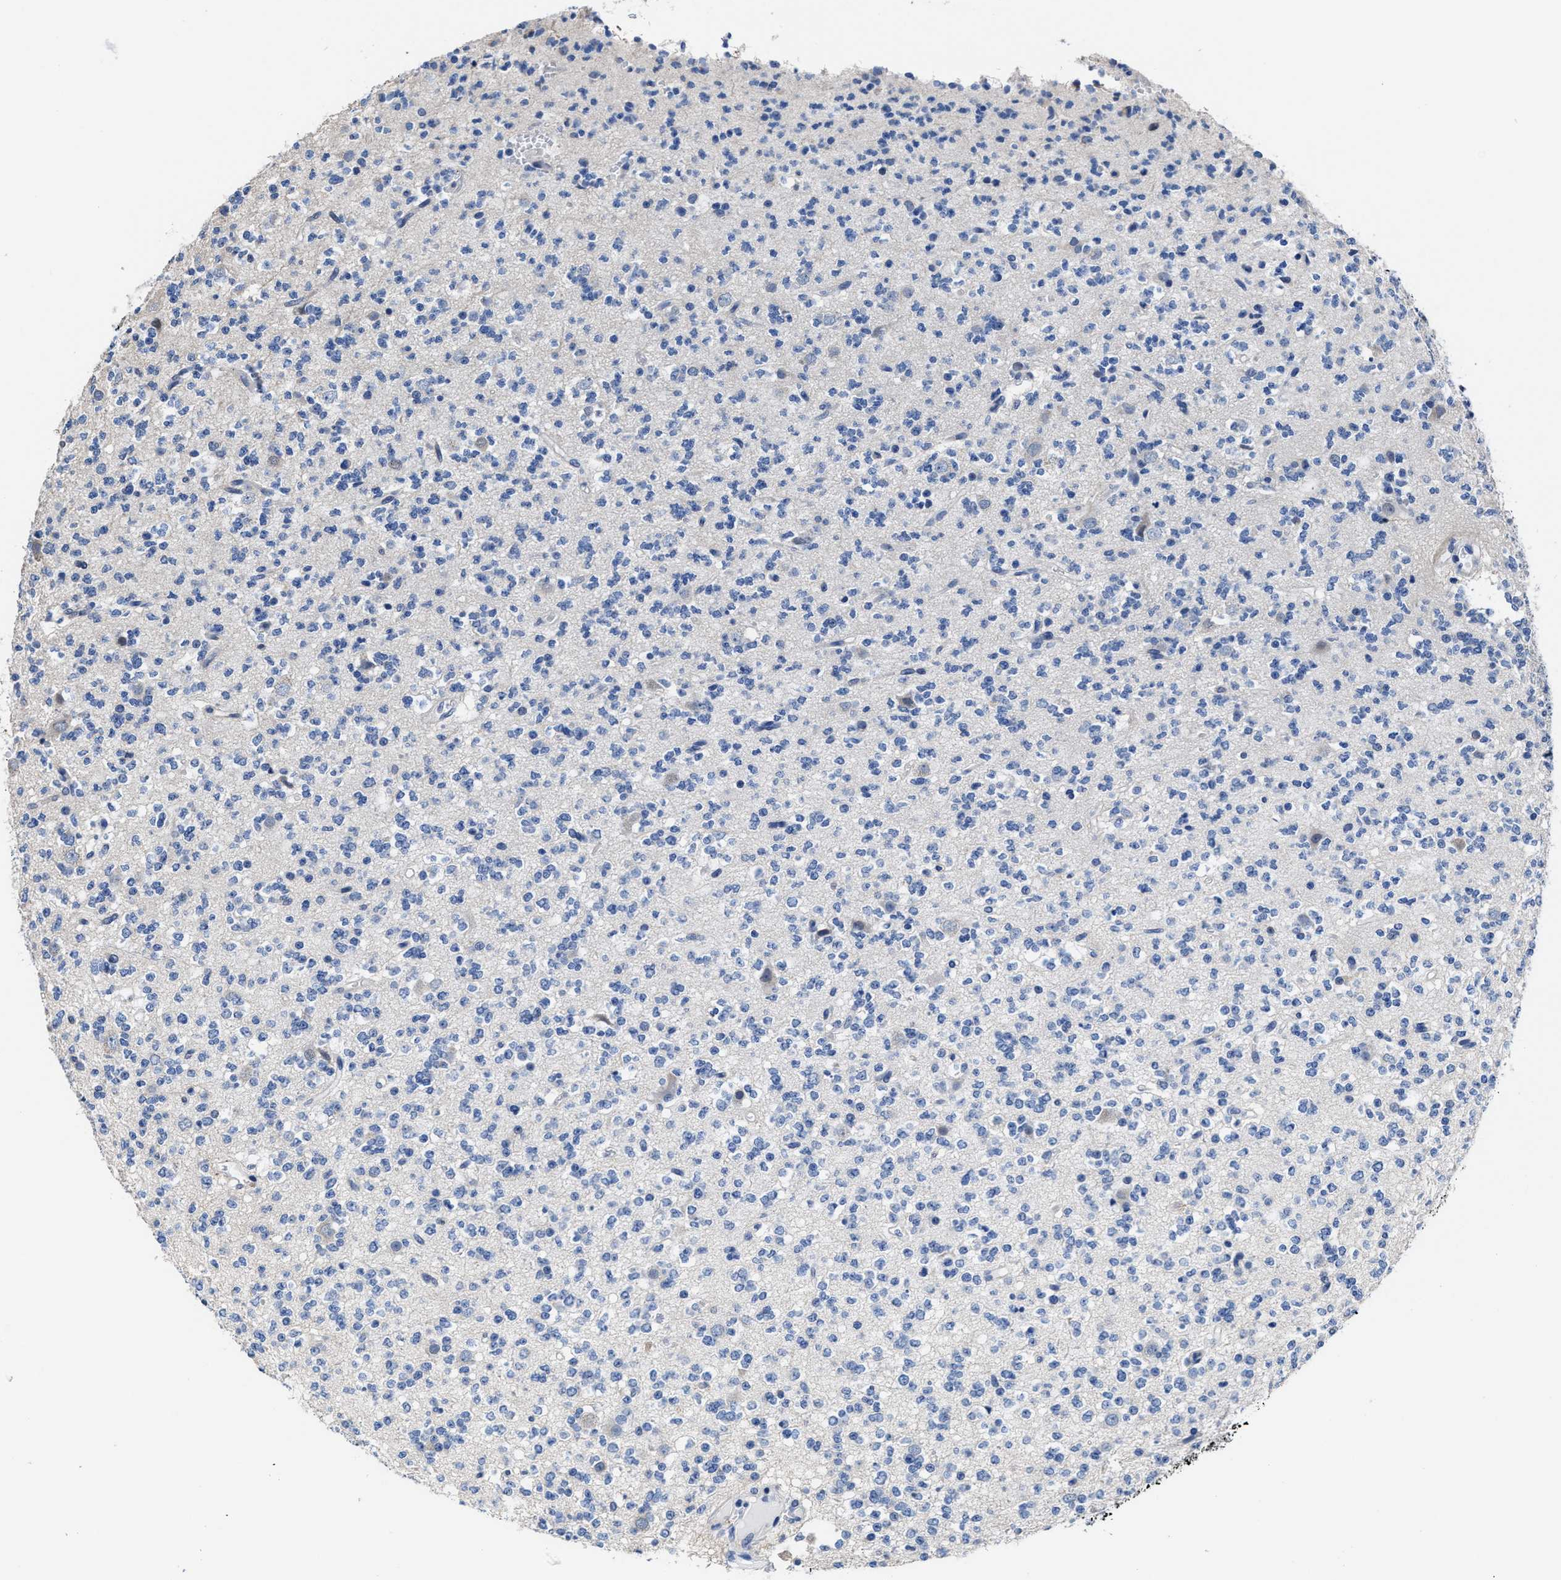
{"staining": {"intensity": "negative", "quantity": "none", "location": "none"}, "tissue": "glioma", "cell_type": "Tumor cells", "image_type": "cancer", "snomed": [{"axis": "morphology", "description": "Glioma, malignant, Low grade"}, {"axis": "topography", "description": "Brain"}], "caption": "This image is of glioma stained with IHC to label a protein in brown with the nuclei are counter-stained blue. There is no positivity in tumor cells.", "gene": "HOOK1", "patient": {"sex": "male", "age": 38}}